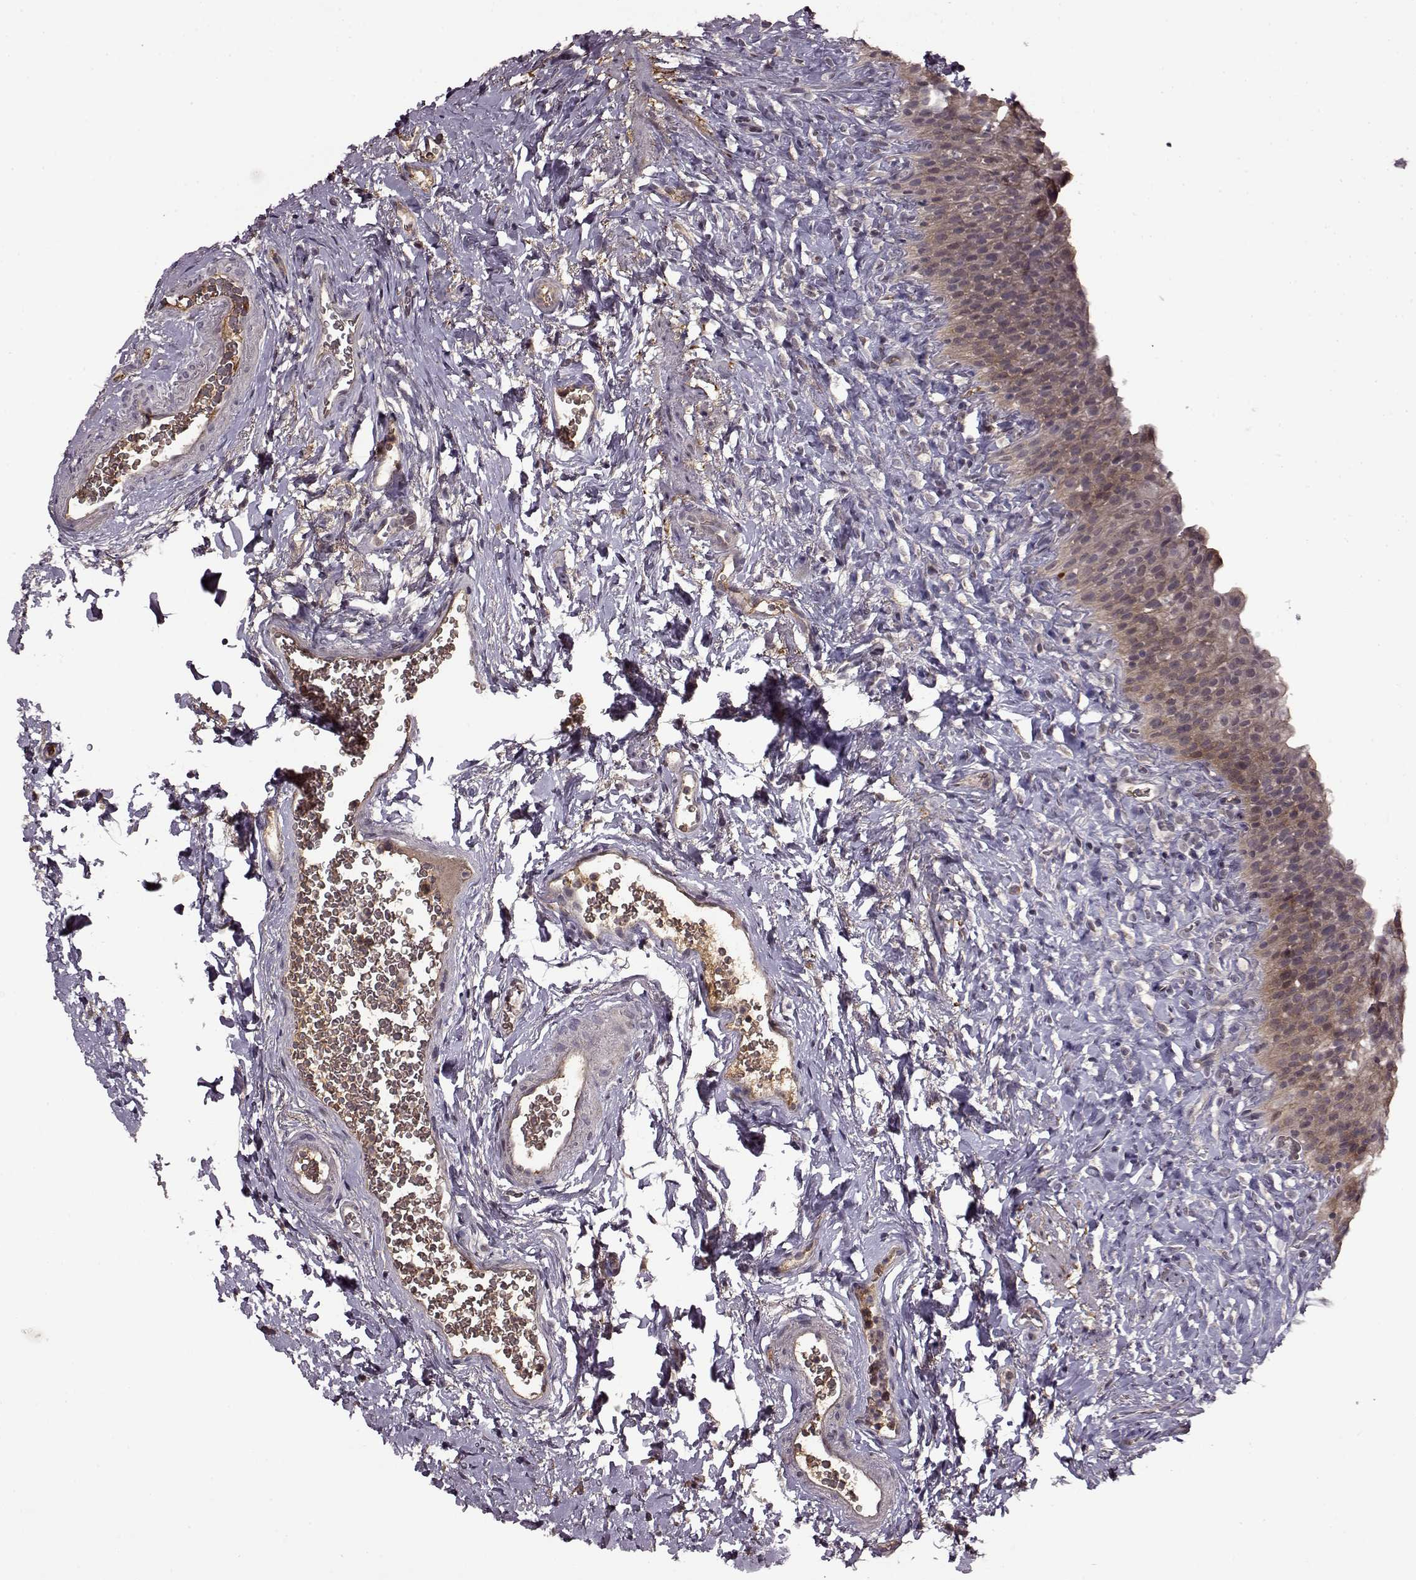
{"staining": {"intensity": "weak", "quantity": "<25%", "location": "cytoplasmic/membranous"}, "tissue": "urinary bladder", "cell_type": "Urothelial cells", "image_type": "normal", "snomed": [{"axis": "morphology", "description": "Normal tissue, NOS"}, {"axis": "topography", "description": "Urinary bladder"}], "caption": "Urothelial cells show no significant positivity in unremarkable urinary bladder. (IHC, brightfield microscopy, high magnification).", "gene": "MAIP1", "patient": {"sex": "male", "age": 76}}